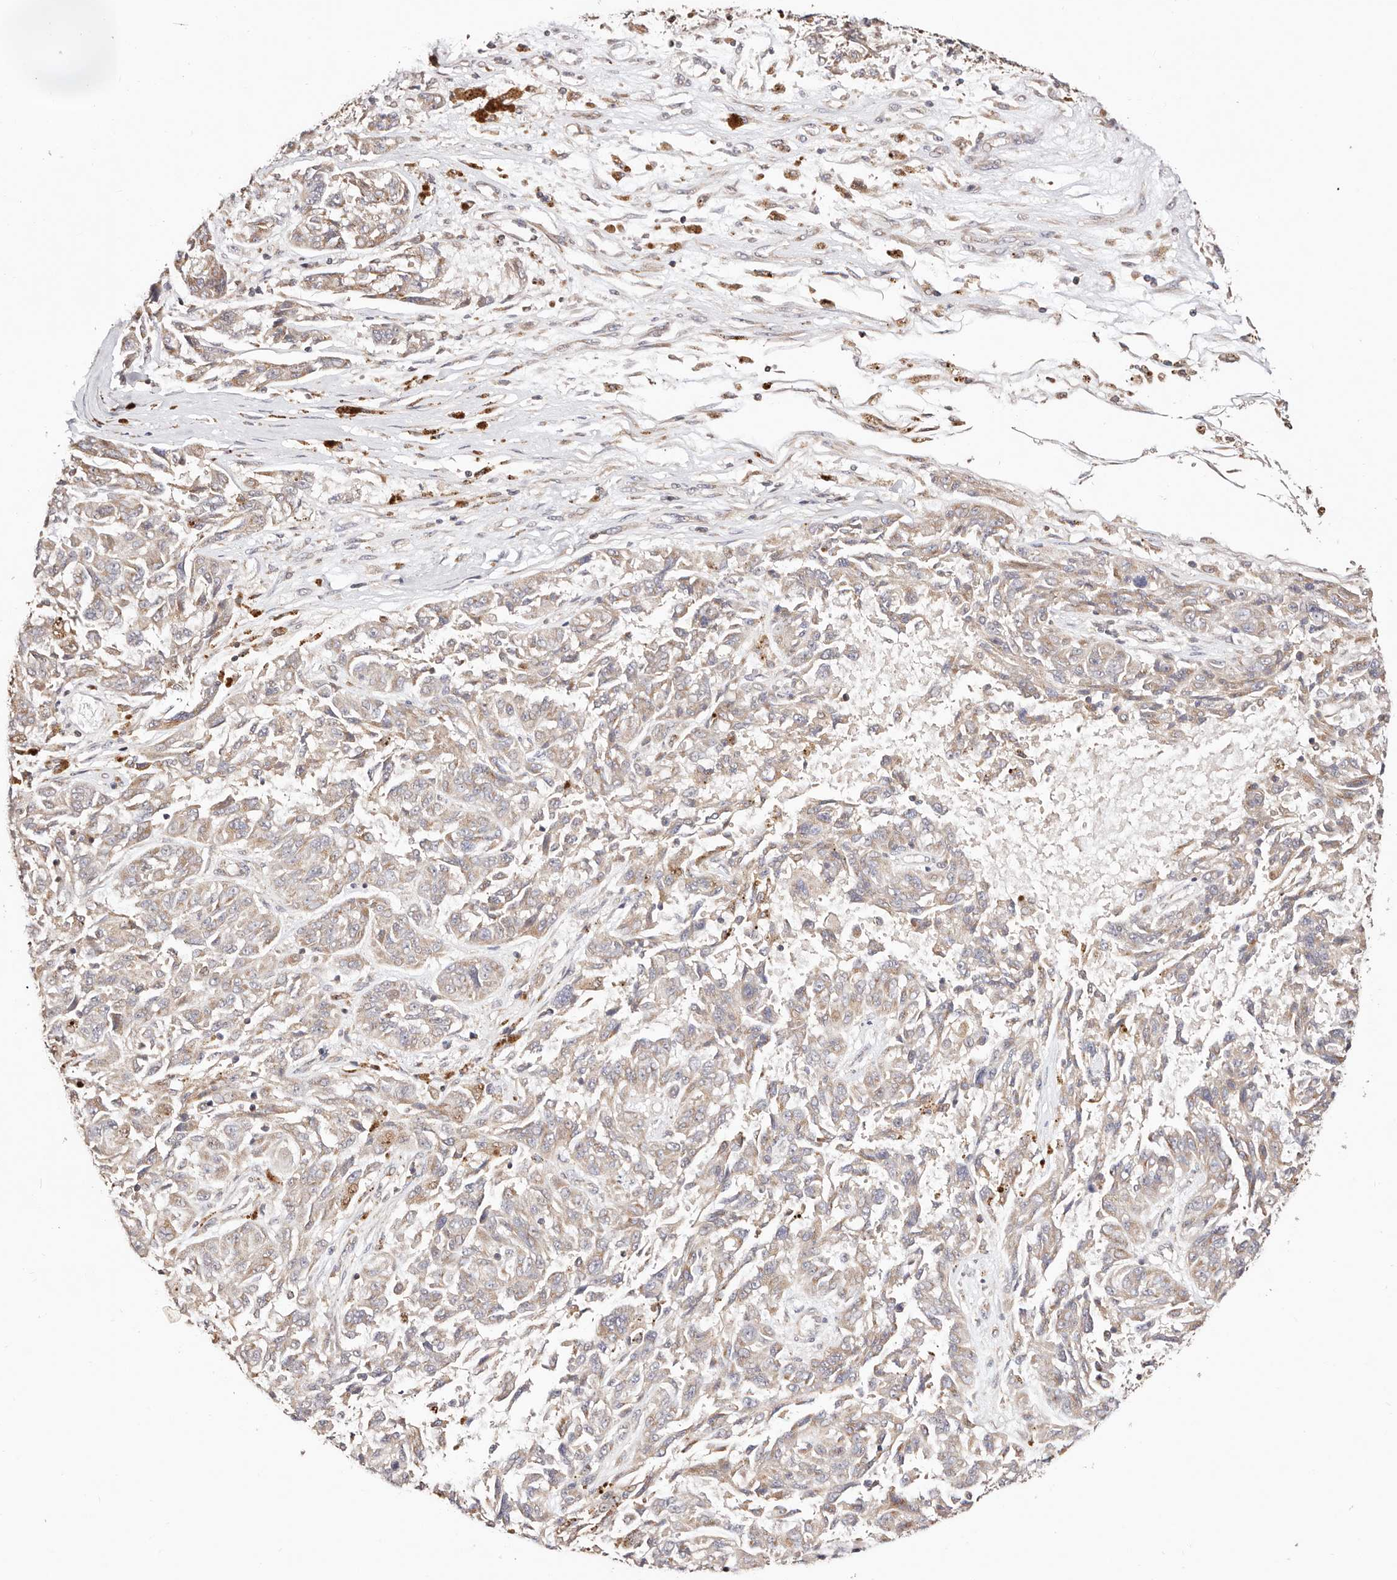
{"staining": {"intensity": "moderate", "quantity": ">75%", "location": "cytoplasmic/membranous"}, "tissue": "melanoma", "cell_type": "Tumor cells", "image_type": "cancer", "snomed": [{"axis": "morphology", "description": "Malignant melanoma, NOS"}, {"axis": "topography", "description": "Skin"}], "caption": "A histopathology image of malignant melanoma stained for a protein displays moderate cytoplasmic/membranous brown staining in tumor cells.", "gene": "MAPK1", "patient": {"sex": "male", "age": 53}}